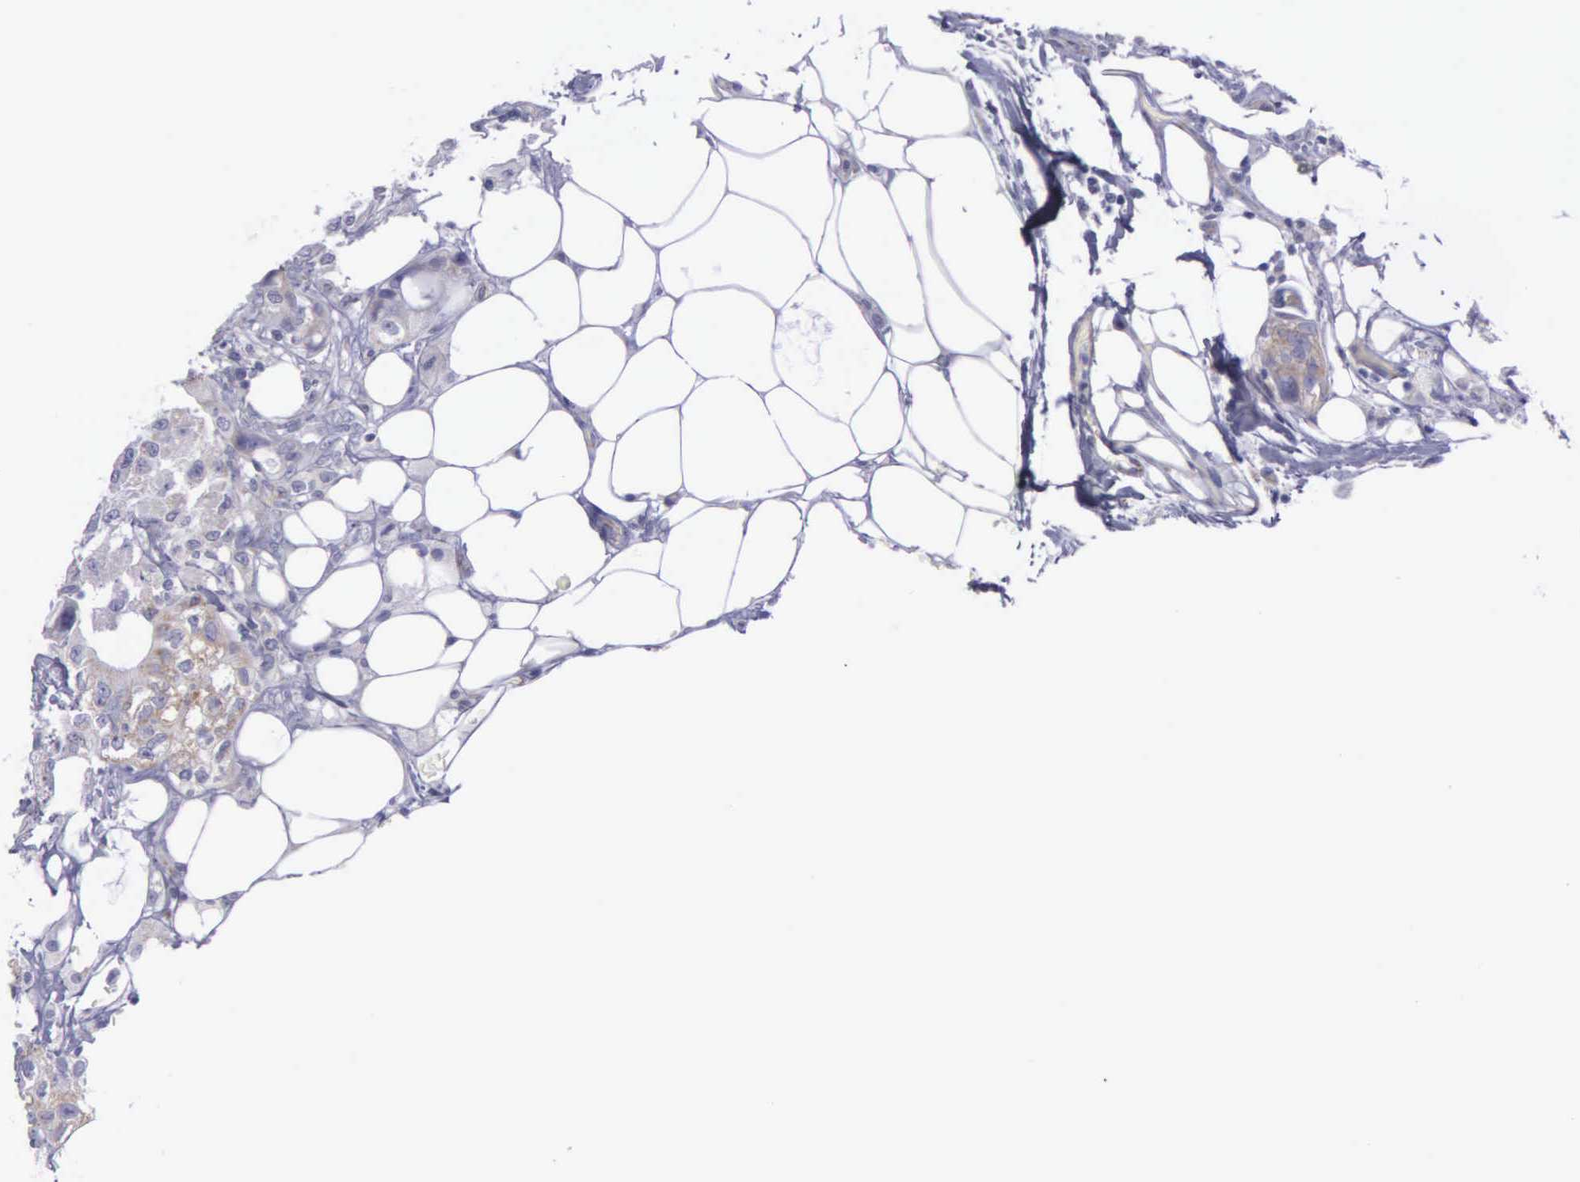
{"staining": {"intensity": "weak", "quantity": "25%-75%", "location": "cytoplasmic/membranous"}, "tissue": "colorectal cancer", "cell_type": "Tumor cells", "image_type": "cancer", "snomed": [{"axis": "morphology", "description": "Adenocarcinoma, NOS"}, {"axis": "topography", "description": "Rectum"}], "caption": "This micrograph reveals colorectal cancer stained with immunohistochemistry (IHC) to label a protein in brown. The cytoplasmic/membranous of tumor cells show weak positivity for the protein. Nuclei are counter-stained blue.", "gene": "SYNJ2BP", "patient": {"sex": "female", "age": 57}}